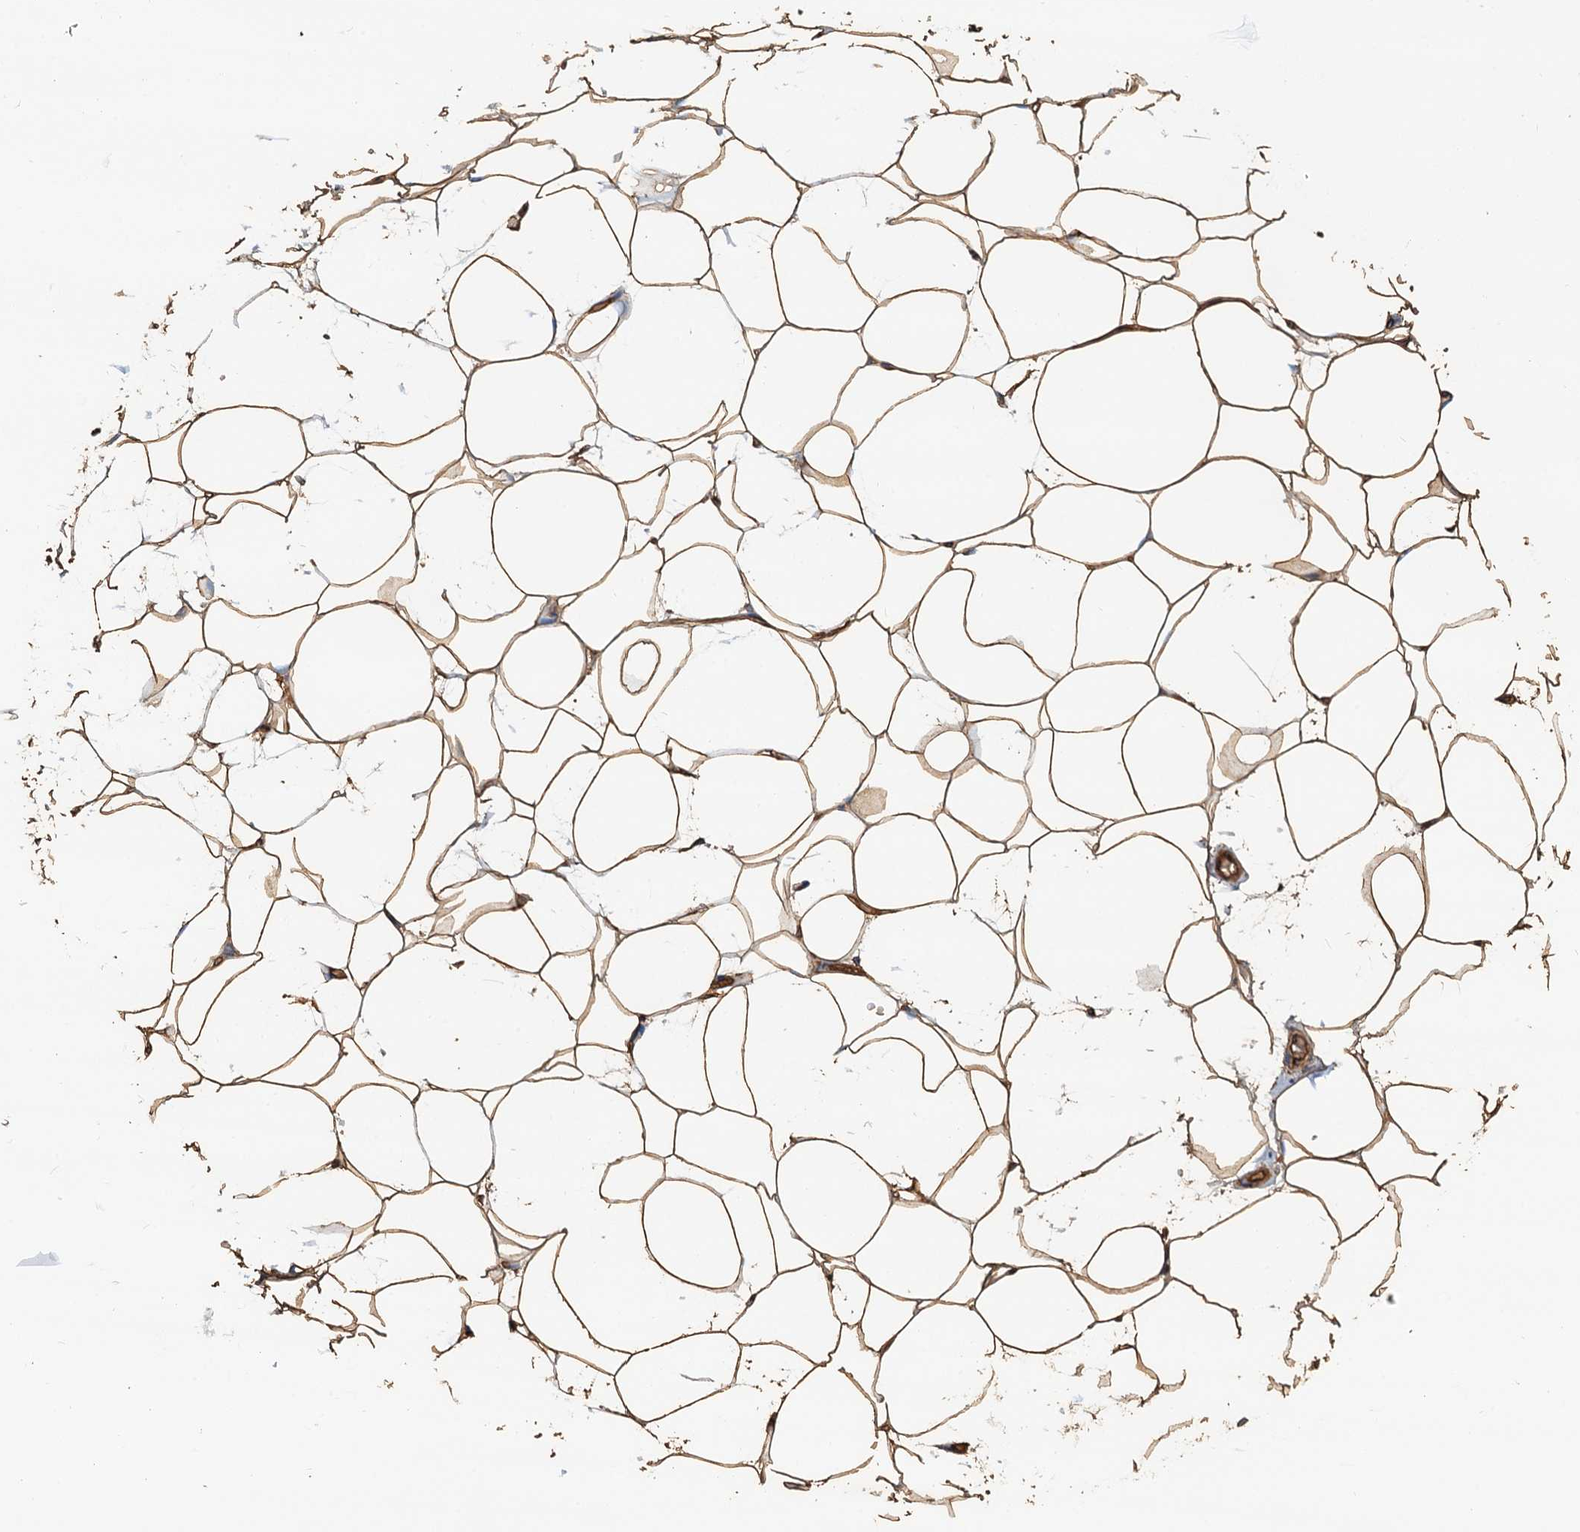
{"staining": {"intensity": "weak", "quantity": ">75%", "location": "cytoplasmic/membranous"}, "tissue": "adipose tissue", "cell_type": "Adipocytes", "image_type": "normal", "snomed": [{"axis": "morphology", "description": "Normal tissue, NOS"}, {"axis": "topography", "description": "Breast"}], "caption": "Immunohistochemistry (IHC) photomicrograph of normal adipose tissue stained for a protein (brown), which shows low levels of weak cytoplasmic/membranous expression in about >75% of adipocytes.", "gene": "DGKG", "patient": {"sex": "female", "age": 26}}